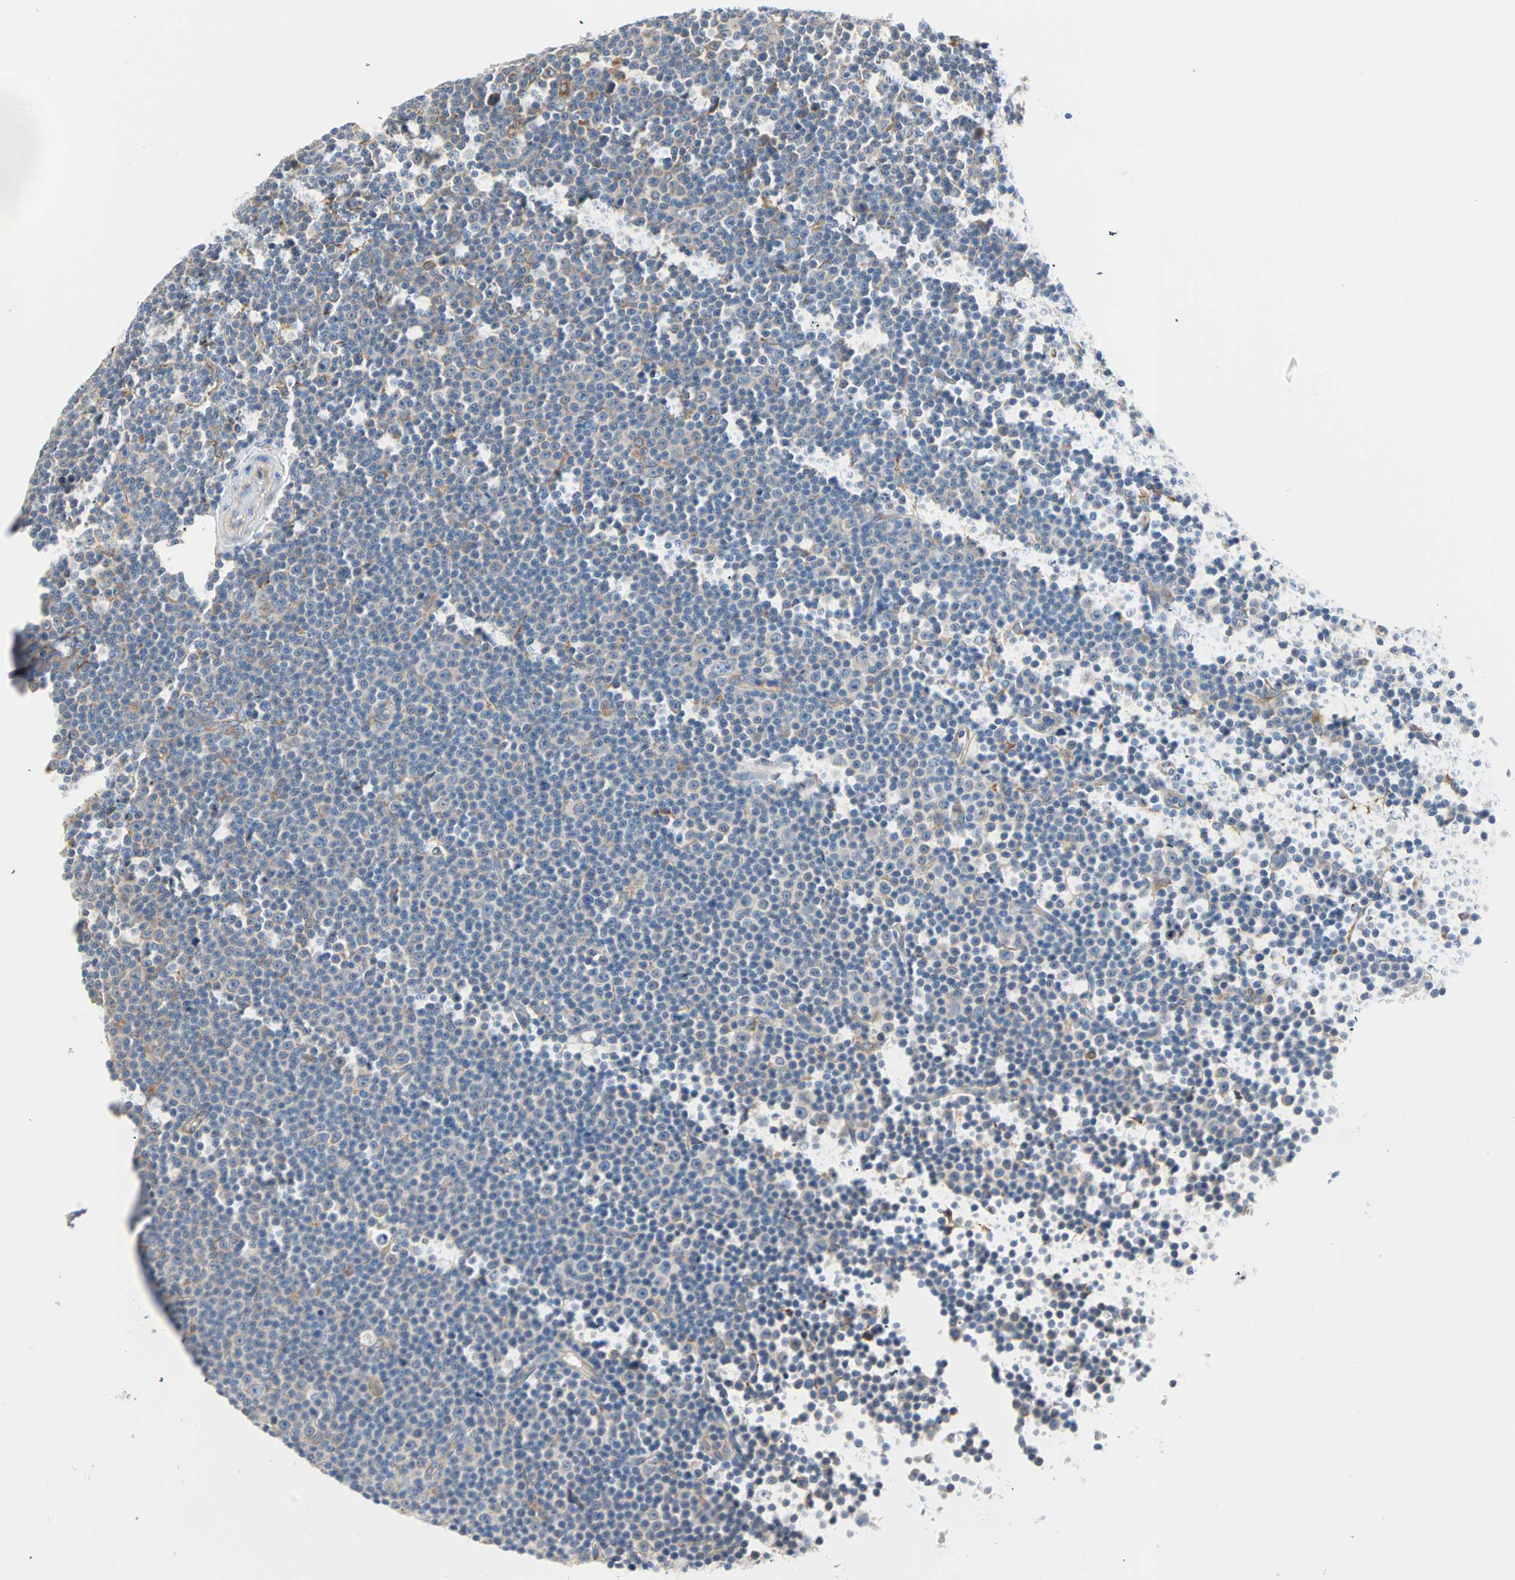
{"staining": {"intensity": "weak", "quantity": "25%-75%", "location": "cytoplasmic/membranous"}, "tissue": "lymphoma", "cell_type": "Tumor cells", "image_type": "cancer", "snomed": [{"axis": "morphology", "description": "Malignant lymphoma, non-Hodgkin's type, Low grade"}, {"axis": "topography", "description": "Lymph node"}], "caption": "Tumor cells display low levels of weak cytoplasmic/membranous expression in about 25%-75% of cells in lymphoma. (brown staining indicates protein expression, while blue staining denotes nuclei).", "gene": "PLCXD1", "patient": {"sex": "female", "age": 67}}